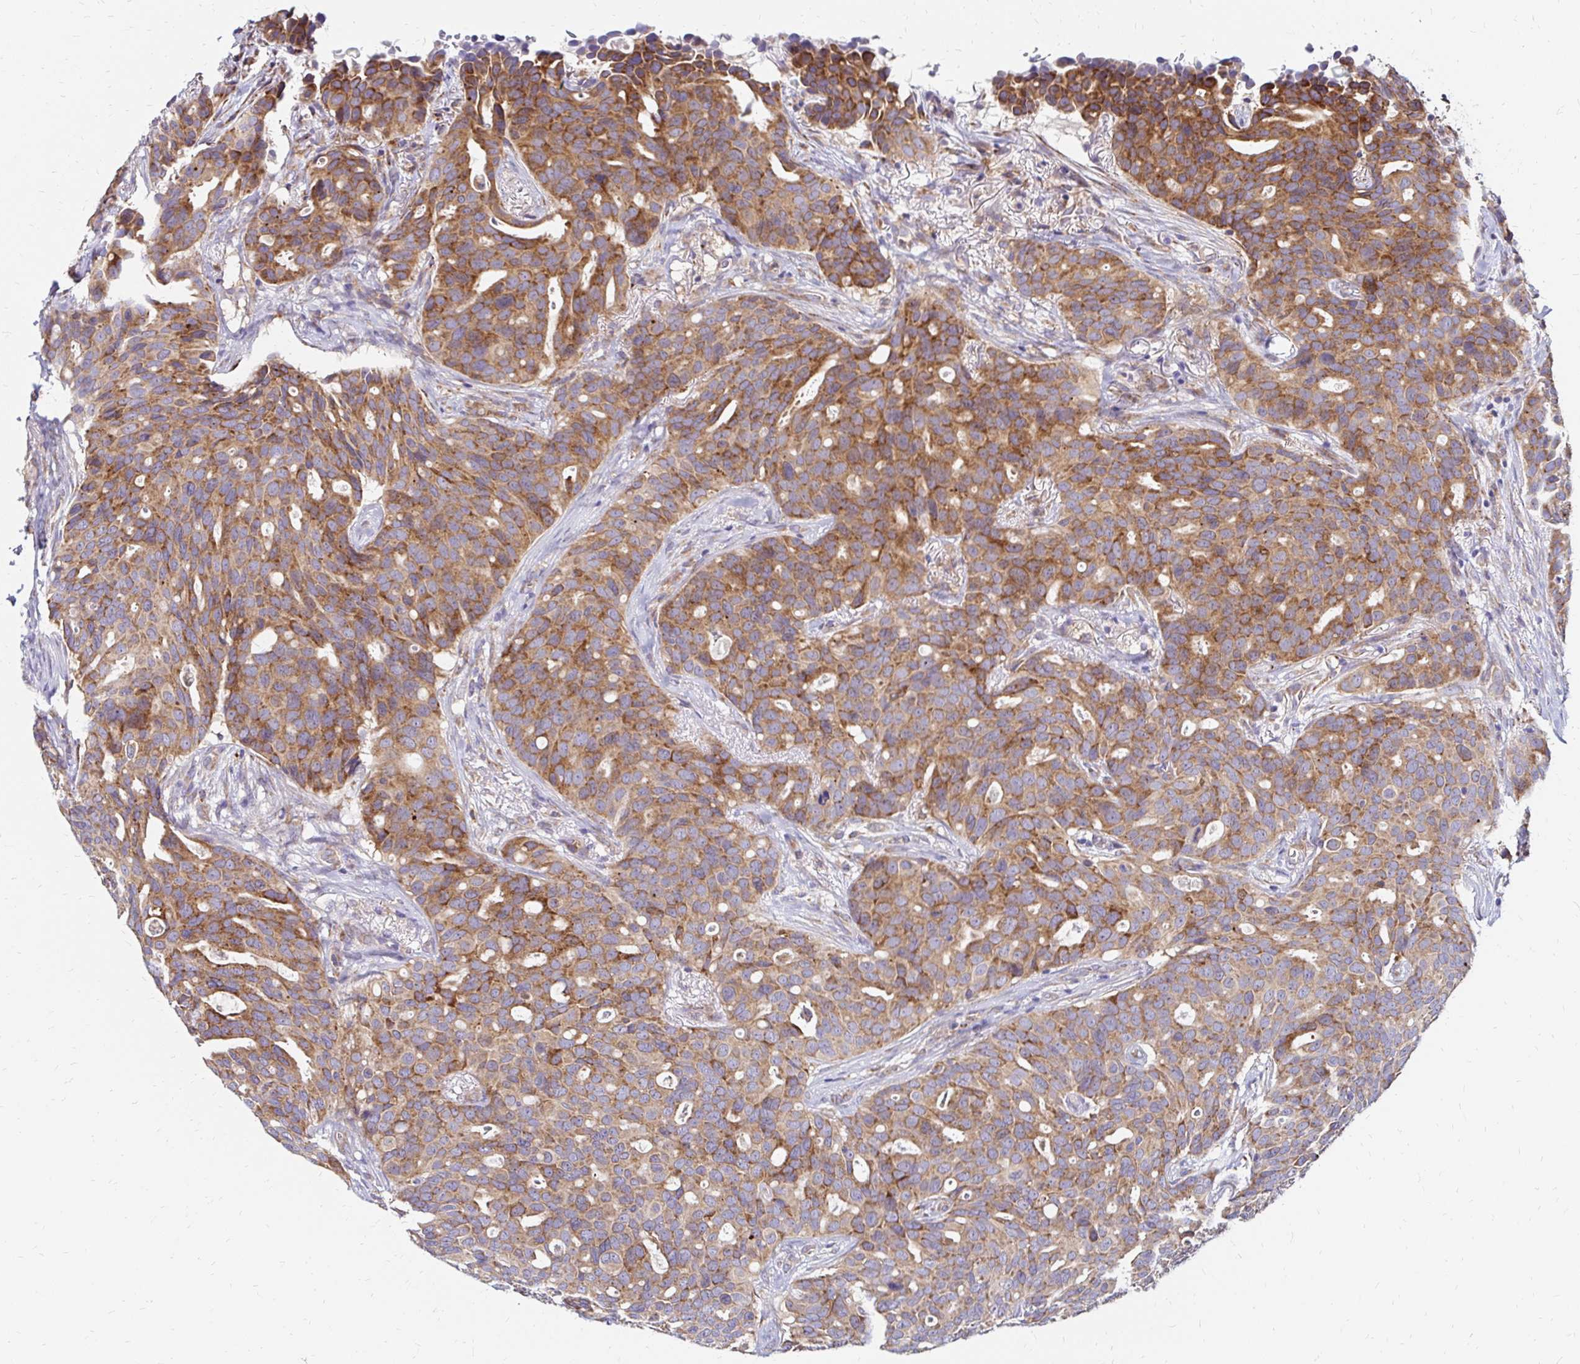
{"staining": {"intensity": "moderate", "quantity": ">75%", "location": "cytoplasmic/membranous"}, "tissue": "breast cancer", "cell_type": "Tumor cells", "image_type": "cancer", "snomed": [{"axis": "morphology", "description": "Duct carcinoma"}, {"axis": "topography", "description": "Breast"}], "caption": "Breast cancer stained with a brown dye demonstrates moderate cytoplasmic/membranous positive positivity in about >75% of tumor cells.", "gene": "IDUA", "patient": {"sex": "female", "age": 54}}